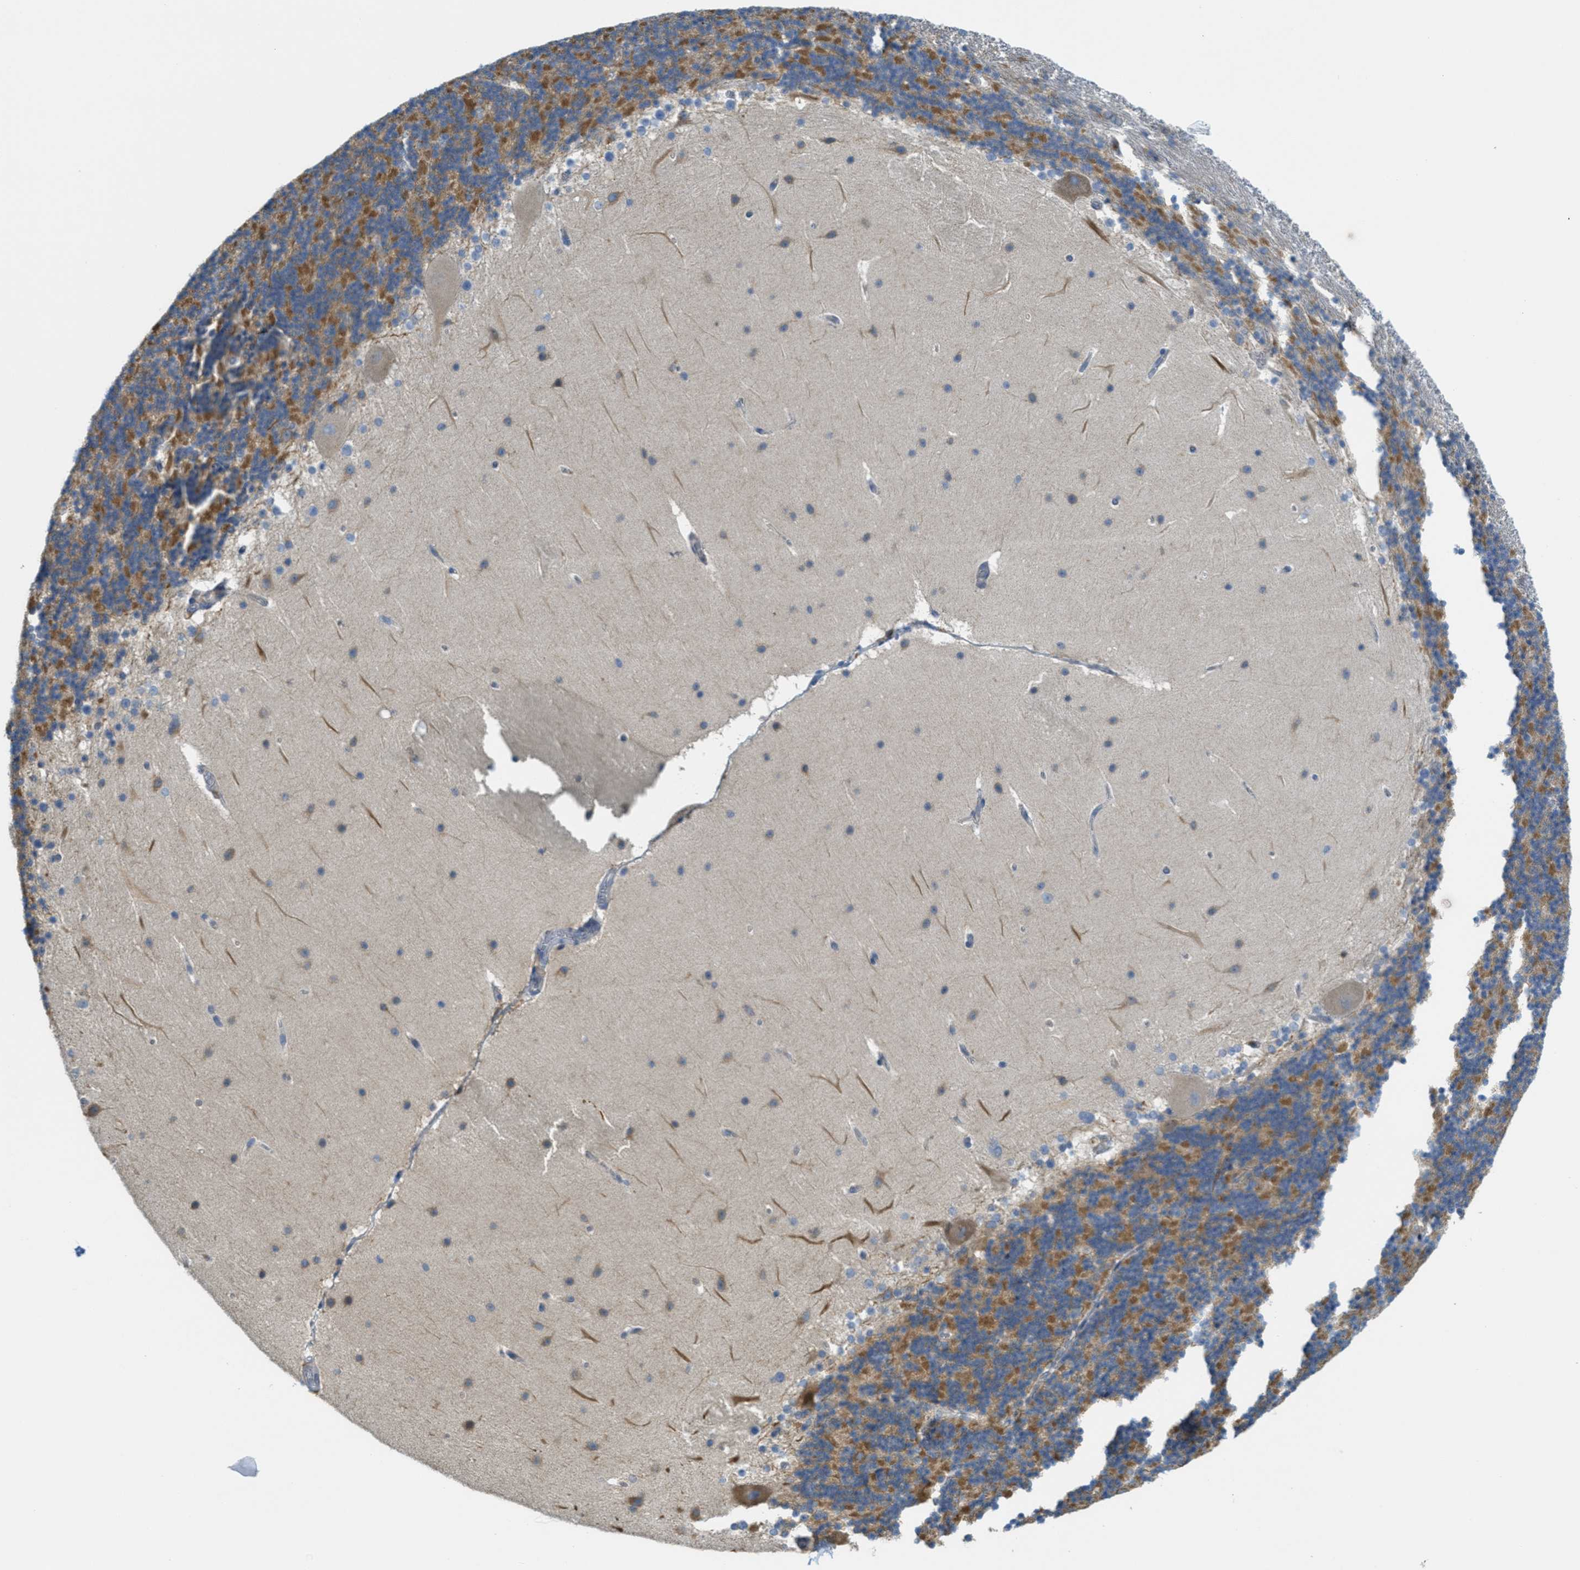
{"staining": {"intensity": "moderate", "quantity": ">75%", "location": "cytoplasmic/membranous"}, "tissue": "cerebellum", "cell_type": "Cells in granular layer", "image_type": "normal", "snomed": [{"axis": "morphology", "description": "Normal tissue, NOS"}, {"axis": "topography", "description": "Cerebellum"}], "caption": "This is a histology image of IHC staining of unremarkable cerebellum, which shows moderate expression in the cytoplasmic/membranous of cells in granular layer.", "gene": "GRIK2", "patient": {"sex": "female", "age": 19}}